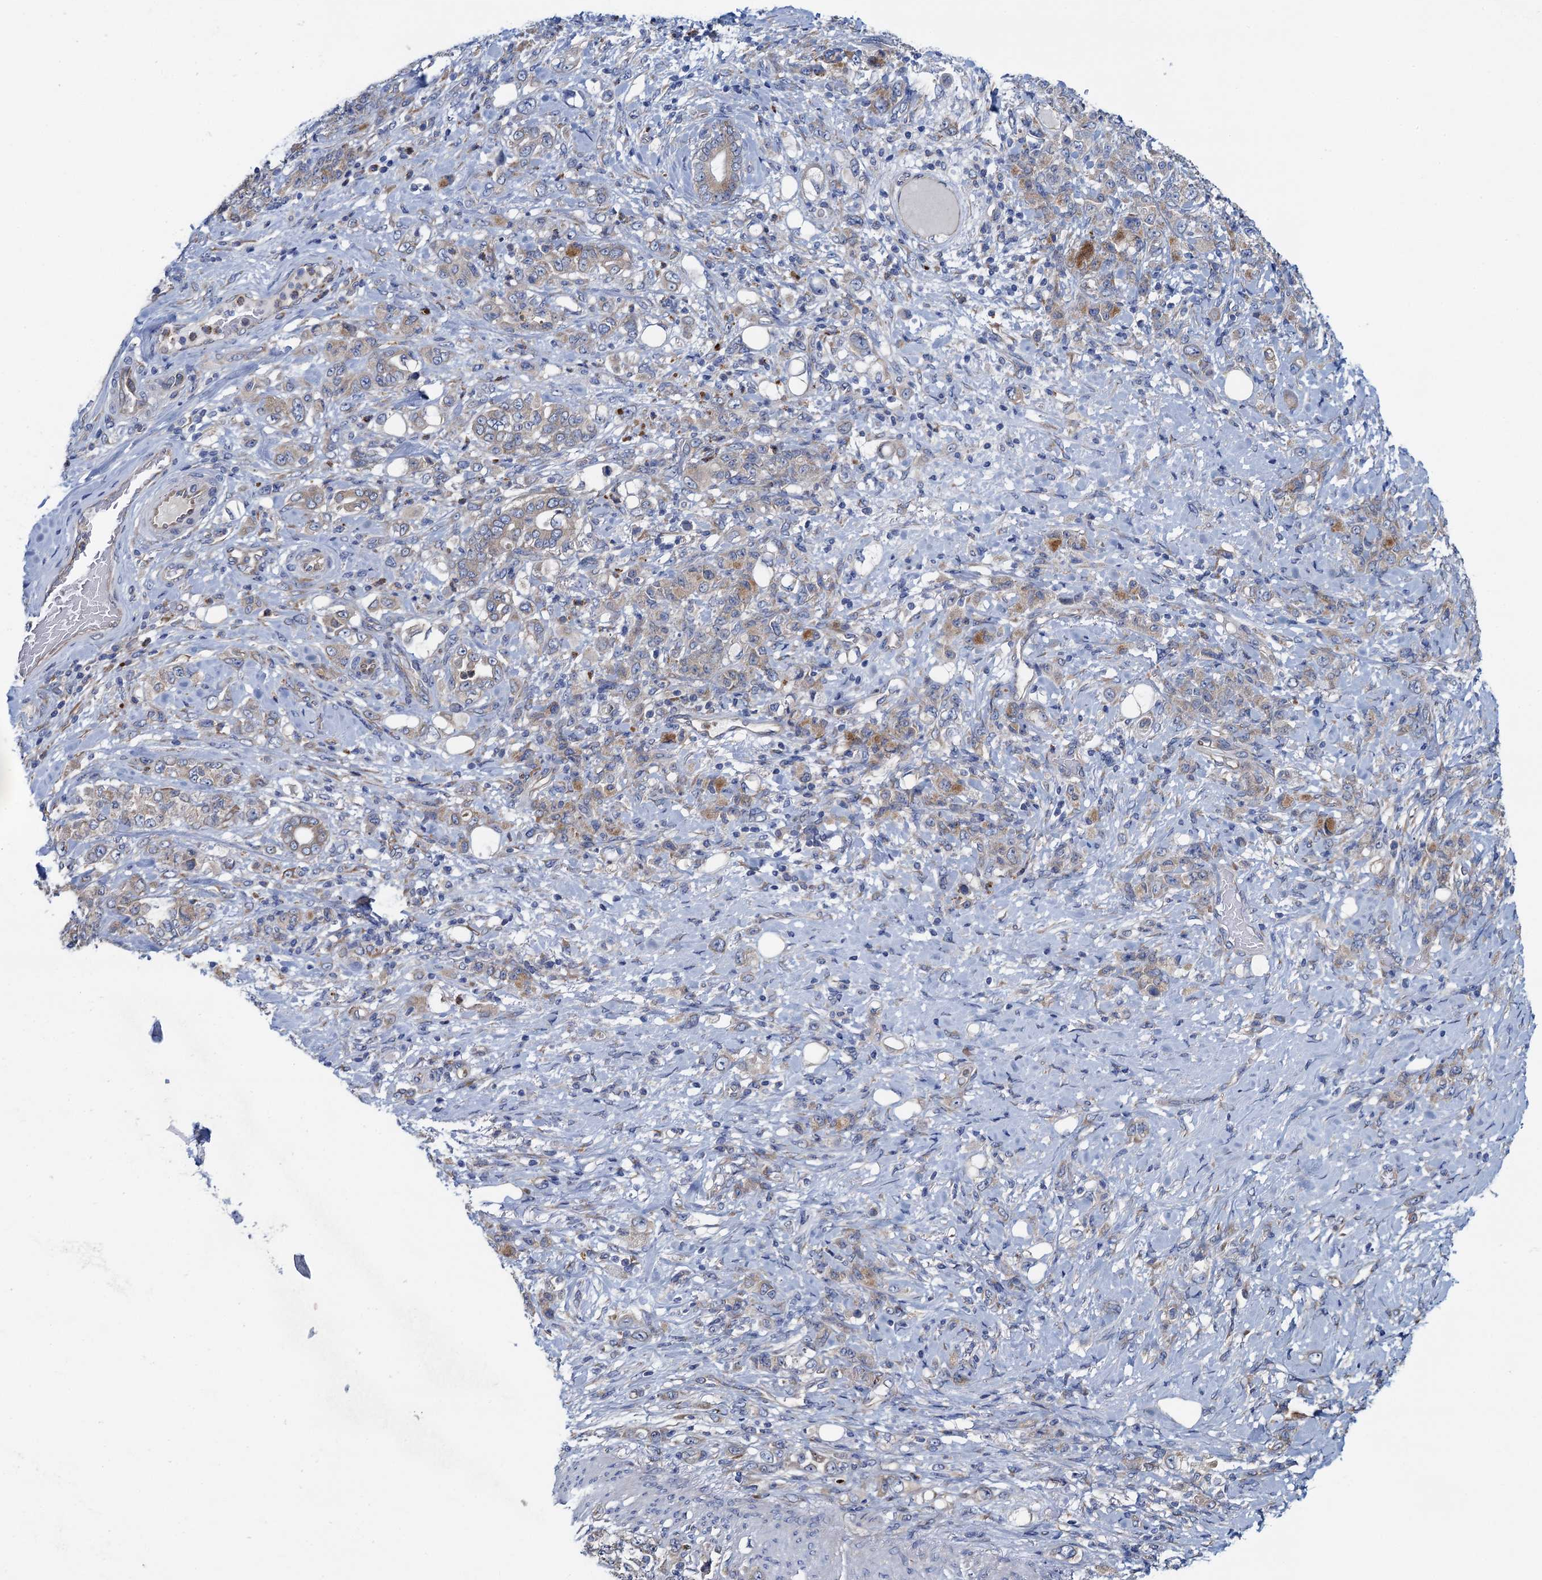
{"staining": {"intensity": "negative", "quantity": "none", "location": "none"}, "tissue": "stomach cancer", "cell_type": "Tumor cells", "image_type": "cancer", "snomed": [{"axis": "morphology", "description": "Adenocarcinoma, NOS"}, {"axis": "topography", "description": "Stomach"}], "caption": "Immunohistochemical staining of adenocarcinoma (stomach) displays no significant expression in tumor cells.", "gene": "ADCY9", "patient": {"sex": "female", "age": 79}}